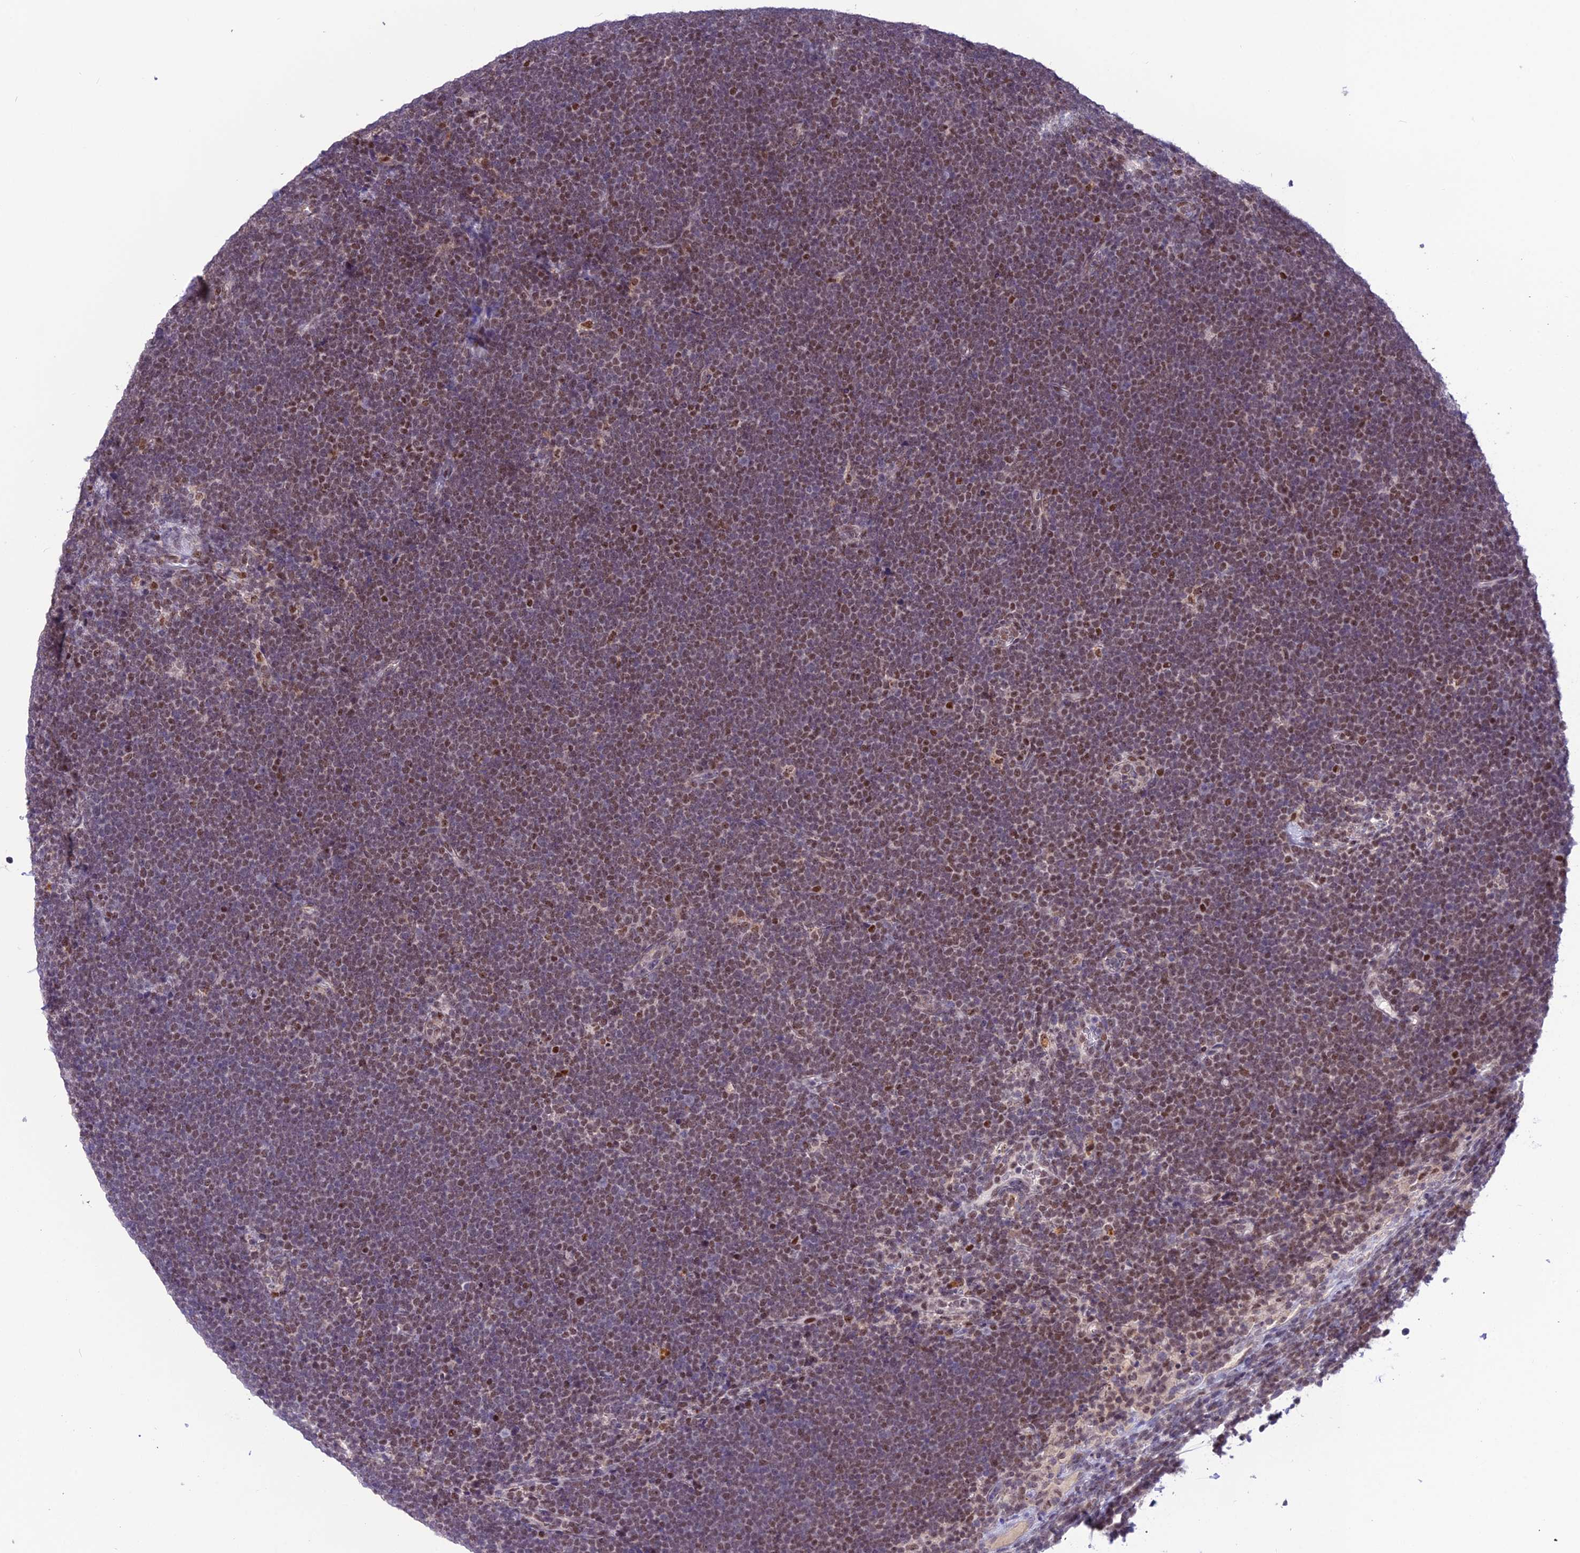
{"staining": {"intensity": "moderate", "quantity": "25%-75%", "location": "nuclear"}, "tissue": "lymphoma", "cell_type": "Tumor cells", "image_type": "cancer", "snomed": [{"axis": "morphology", "description": "Malignant lymphoma, non-Hodgkin's type, High grade"}, {"axis": "topography", "description": "Lymph node"}], "caption": "IHC image of malignant lymphoma, non-Hodgkin's type (high-grade) stained for a protein (brown), which demonstrates medium levels of moderate nuclear staining in about 25%-75% of tumor cells.", "gene": "MIS12", "patient": {"sex": "male", "age": 13}}